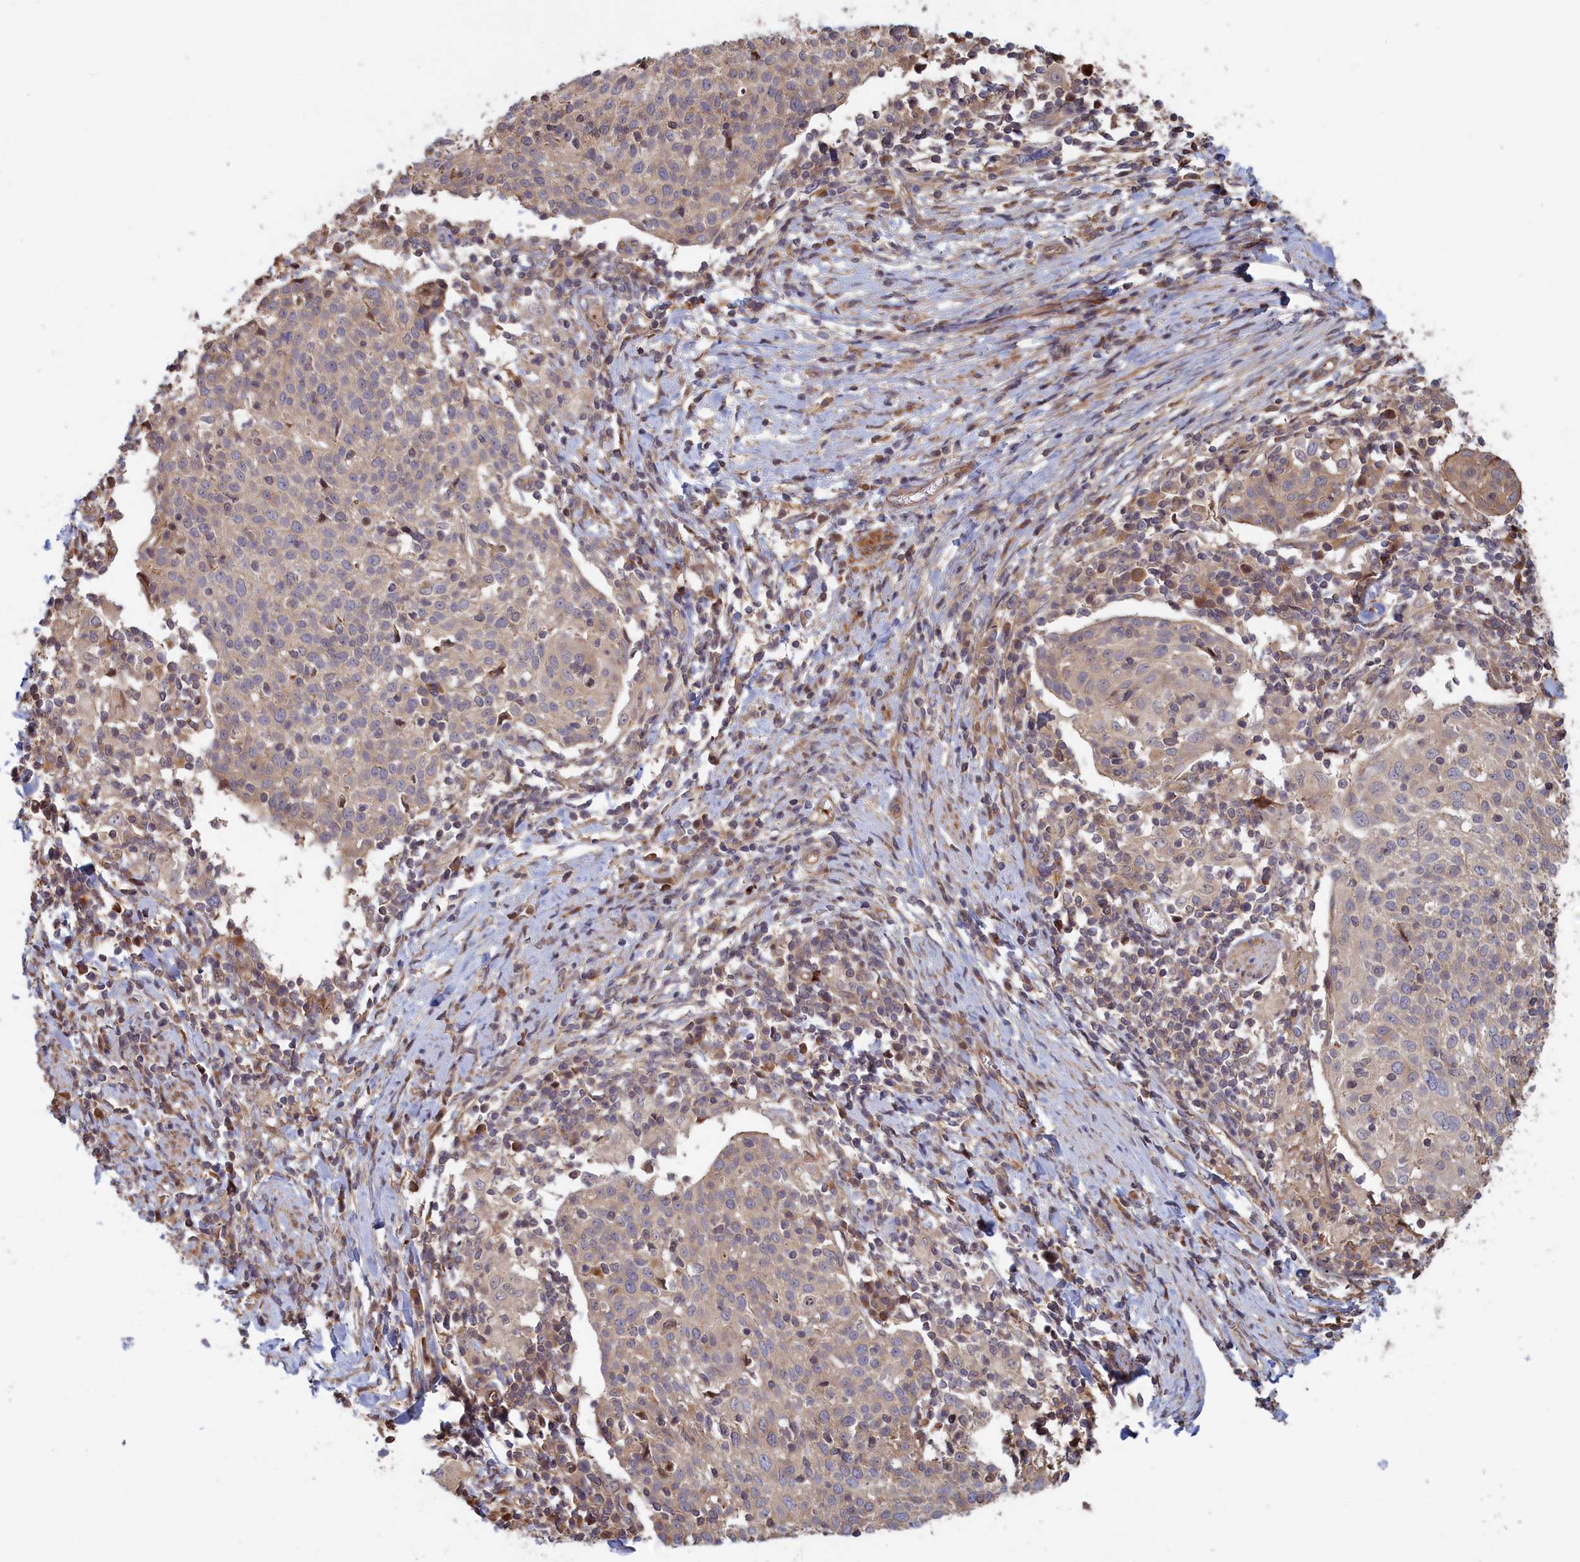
{"staining": {"intensity": "weak", "quantity": "<25%", "location": "cytoplasmic/membranous"}, "tissue": "cervical cancer", "cell_type": "Tumor cells", "image_type": "cancer", "snomed": [{"axis": "morphology", "description": "Squamous cell carcinoma, NOS"}, {"axis": "topography", "description": "Cervix"}], "caption": "An immunohistochemistry (IHC) image of squamous cell carcinoma (cervical) is shown. There is no staining in tumor cells of squamous cell carcinoma (cervical).", "gene": "RILPL1", "patient": {"sex": "female", "age": 52}}